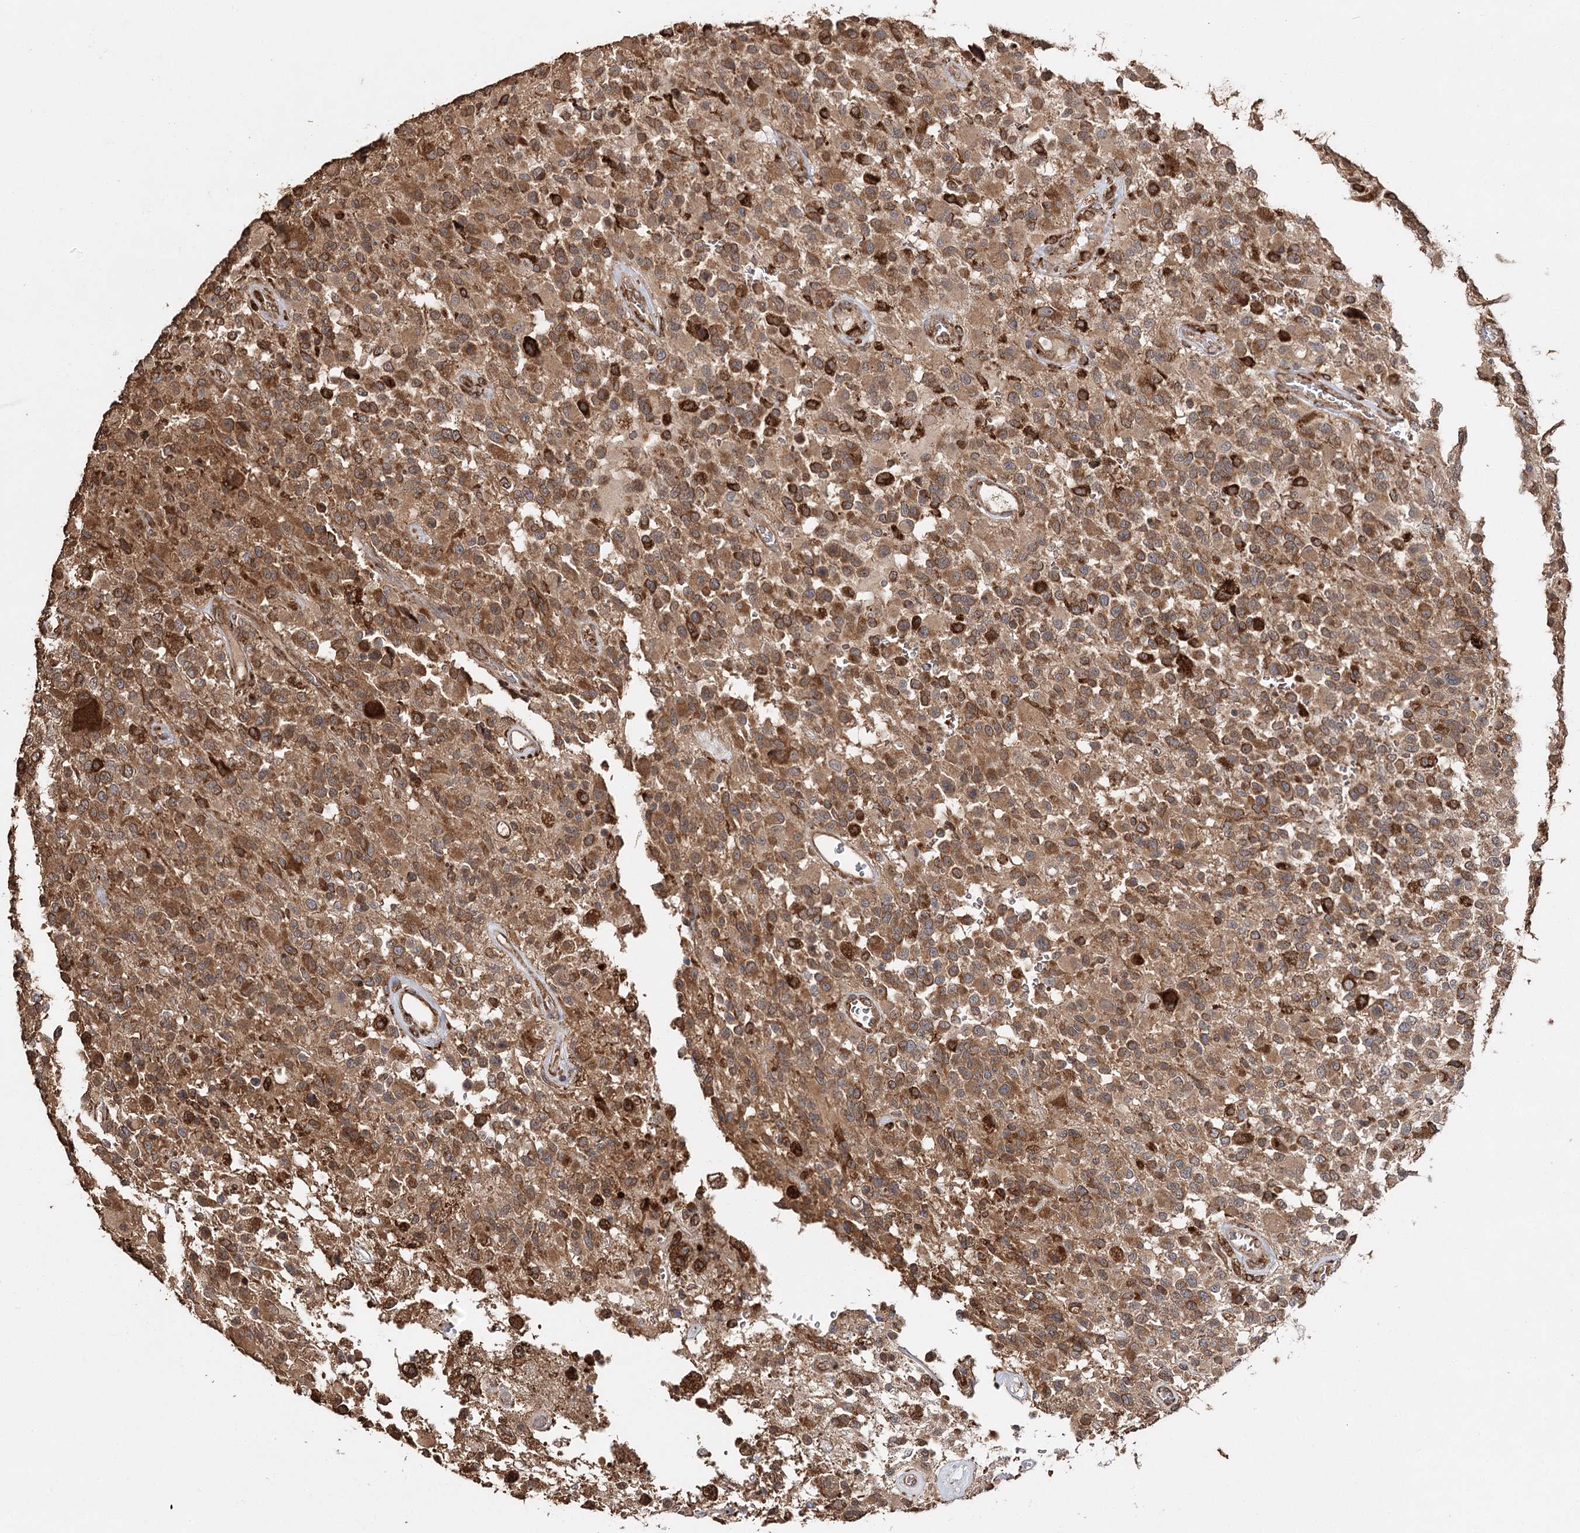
{"staining": {"intensity": "moderate", "quantity": ">75%", "location": "cytoplasmic/membranous"}, "tissue": "glioma", "cell_type": "Tumor cells", "image_type": "cancer", "snomed": [{"axis": "morphology", "description": "Glioma, malignant, High grade"}, {"axis": "morphology", "description": "Glioblastoma, NOS"}, {"axis": "topography", "description": "Brain"}], "caption": "This is a micrograph of IHC staining of glioma, which shows moderate expression in the cytoplasmic/membranous of tumor cells.", "gene": "DNAJB14", "patient": {"sex": "male", "age": 60}}